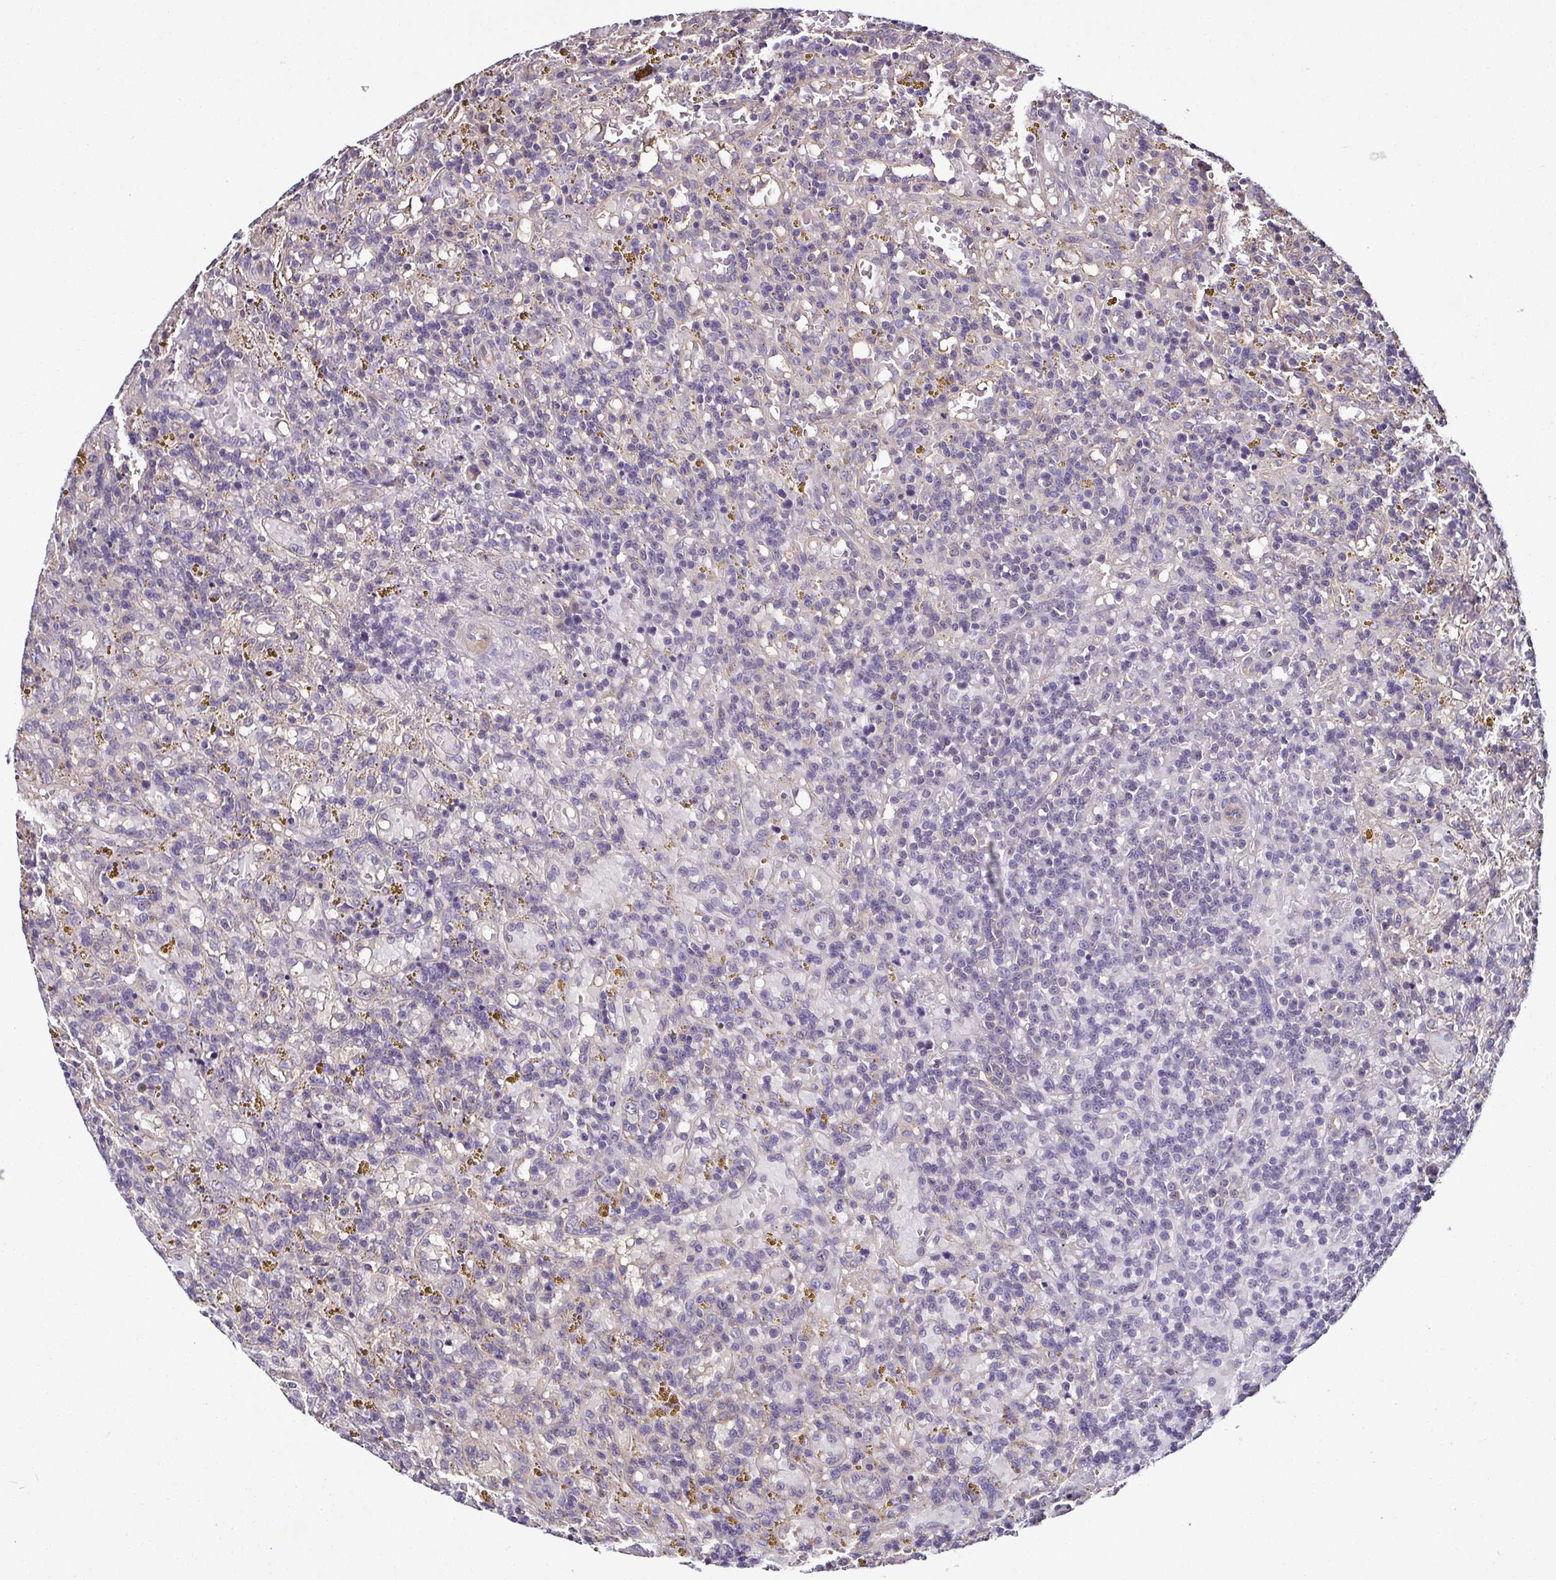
{"staining": {"intensity": "negative", "quantity": "none", "location": "none"}, "tissue": "lymphoma", "cell_type": "Tumor cells", "image_type": "cancer", "snomed": [{"axis": "morphology", "description": "Malignant lymphoma, non-Hodgkin's type, Low grade"}, {"axis": "topography", "description": "Spleen"}], "caption": "Histopathology image shows no protein expression in tumor cells of malignant lymphoma, non-Hodgkin's type (low-grade) tissue.", "gene": "LMOD2", "patient": {"sex": "female", "age": 65}}